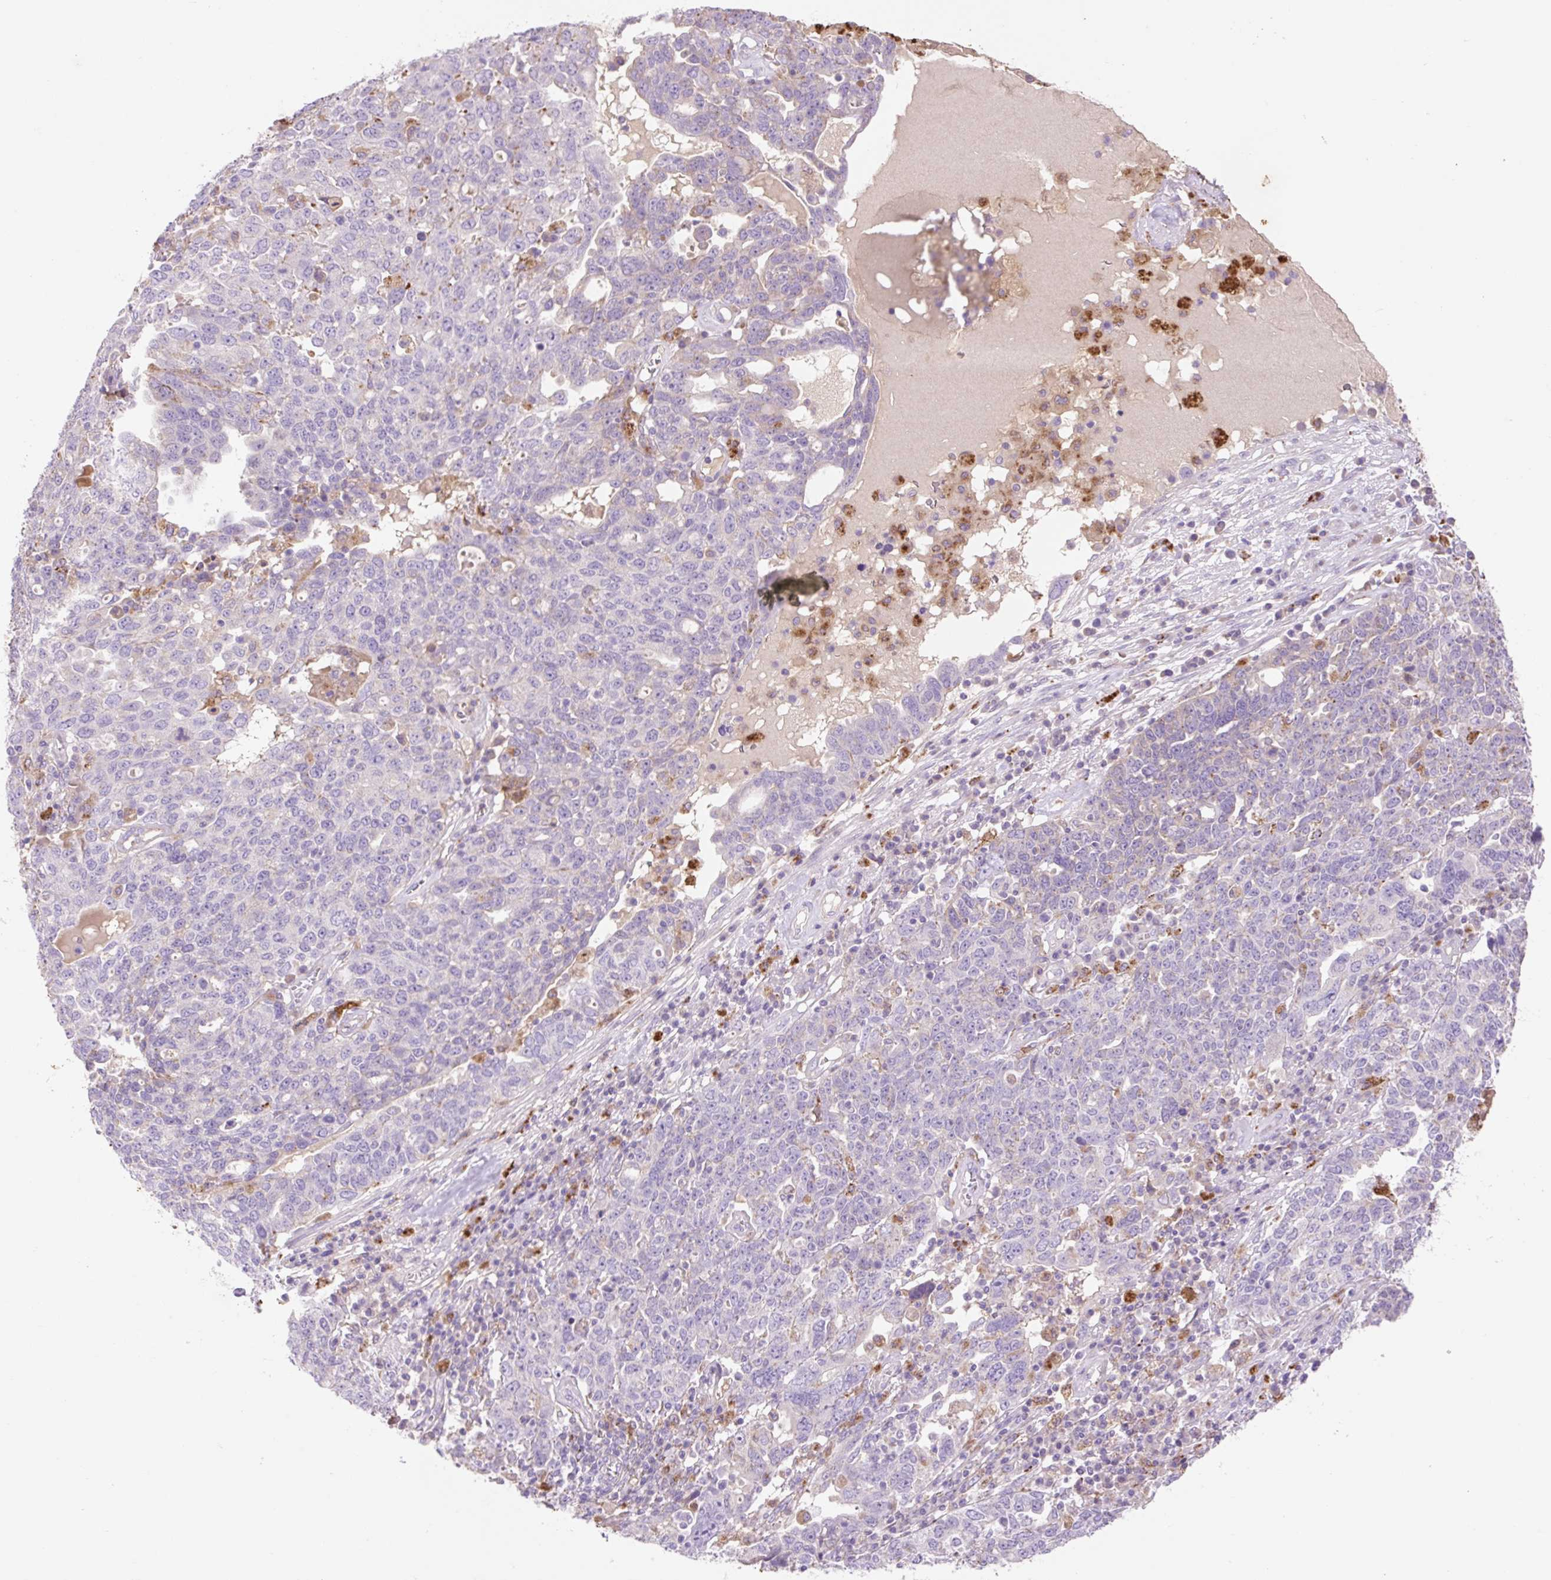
{"staining": {"intensity": "negative", "quantity": "none", "location": "none"}, "tissue": "ovarian cancer", "cell_type": "Tumor cells", "image_type": "cancer", "snomed": [{"axis": "morphology", "description": "Carcinoma, endometroid"}, {"axis": "topography", "description": "Ovary"}], "caption": "IHC histopathology image of human ovarian endometroid carcinoma stained for a protein (brown), which reveals no positivity in tumor cells.", "gene": "HEXA", "patient": {"sex": "female", "age": 62}}